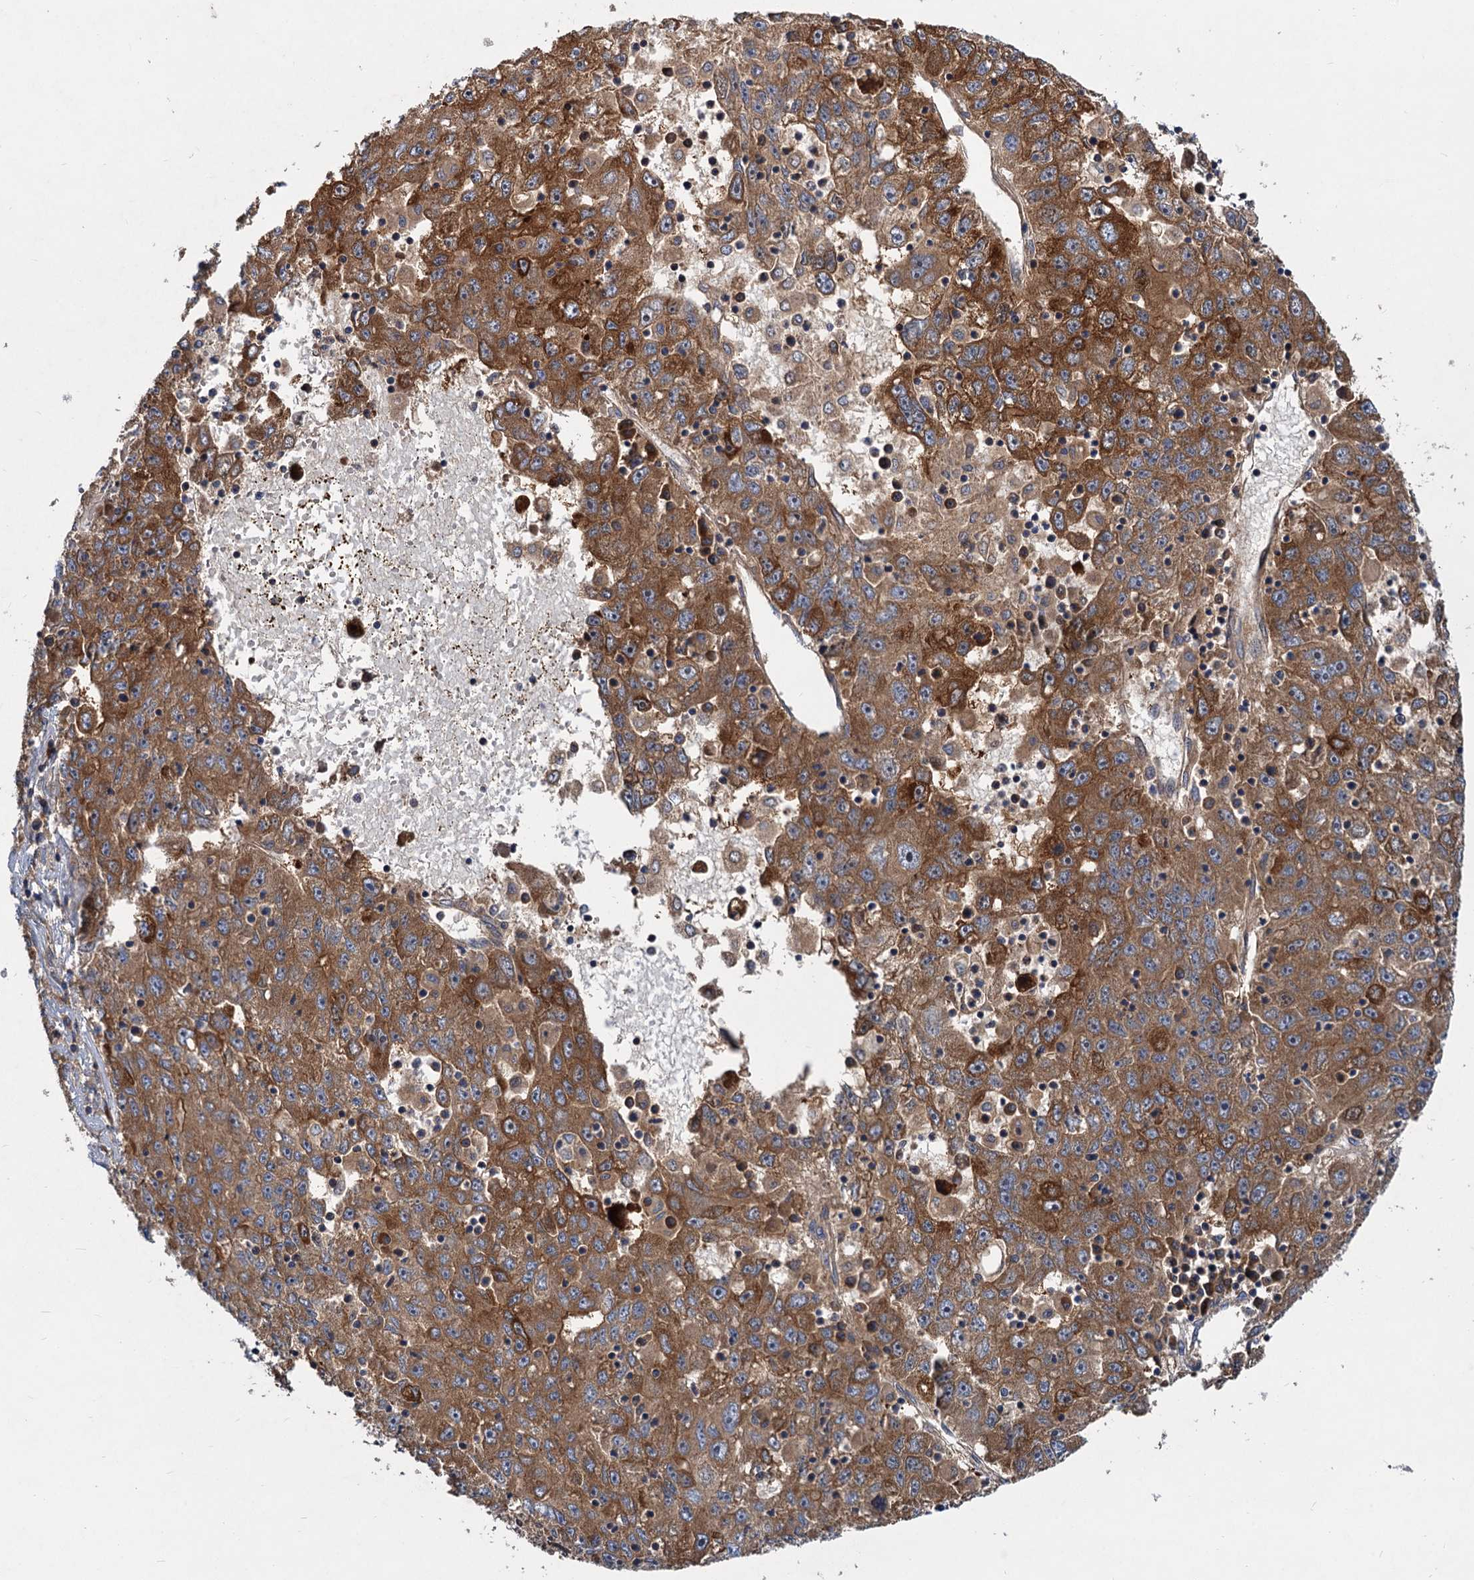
{"staining": {"intensity": "strong", "quantity": ">75%", "location": "cytoplasmic/membranous"}, "tissue": "liver cancer", "cell_type": "Tumor cells", "image_type": "cancer", "snomed": [{"axis": "morphology", "description": "Carcinoma, Hepatocellular, NOS"}, {"axis": "topography", "description": "Liver"}], "caption": "The image reveals immunohistochemical staining of liver cancer (hepatocellular carcinoma). There is strong cytoplasmic/membranous positivity is appreciated in approximately >75% of tumor cells.", "gene": "ALKBH7", "patient": {"sex": "male", "age": 49}}